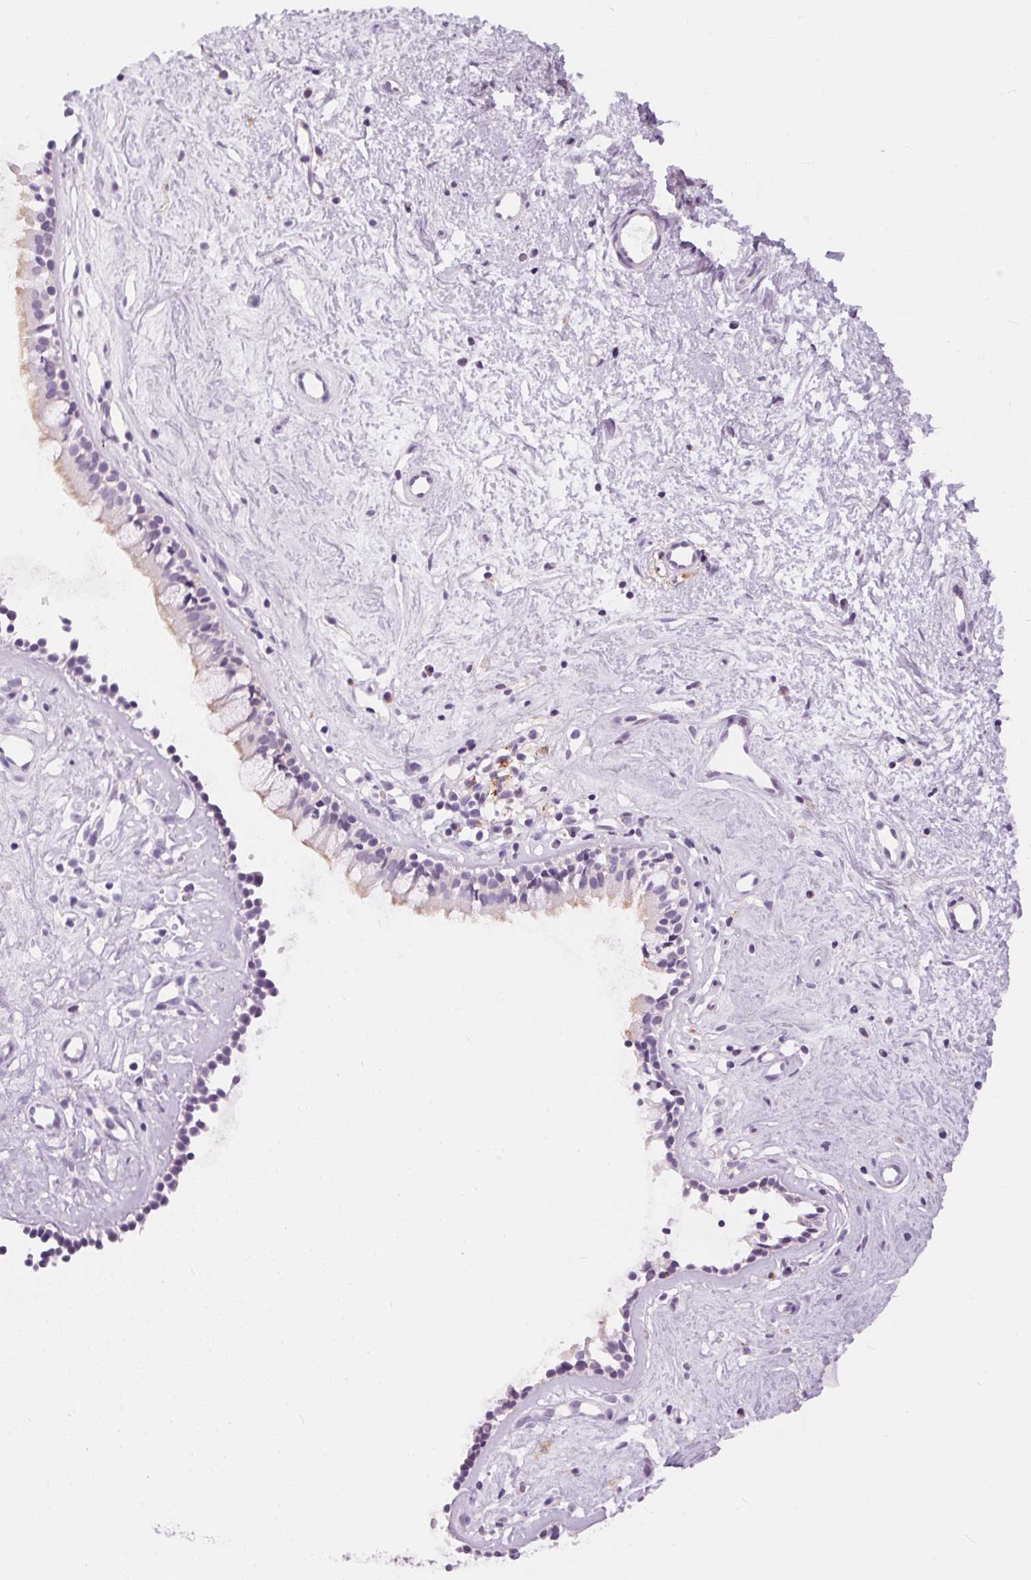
{"staining": {"intensity": "negative", "quantity": "none", "location": "none"}, "tissue": "nasopharynx", "cell_type": "Respiratory epithelial cells", "image_type": "normal", "snomed": [{"axis": "morphology", "description": "Normal tissue, NOS"}, {"axis": "topography", "description": "Nasopharynx"}], "caption": "High power microscopy image of an immunohistochemistry (IHC) histopathology image of unremarkable nasopharynx, revealing no significant expression in respiratory epithelial cells.", "gene": "PNLIPRP3", "patient": {"sex": "female", "age": 52}}